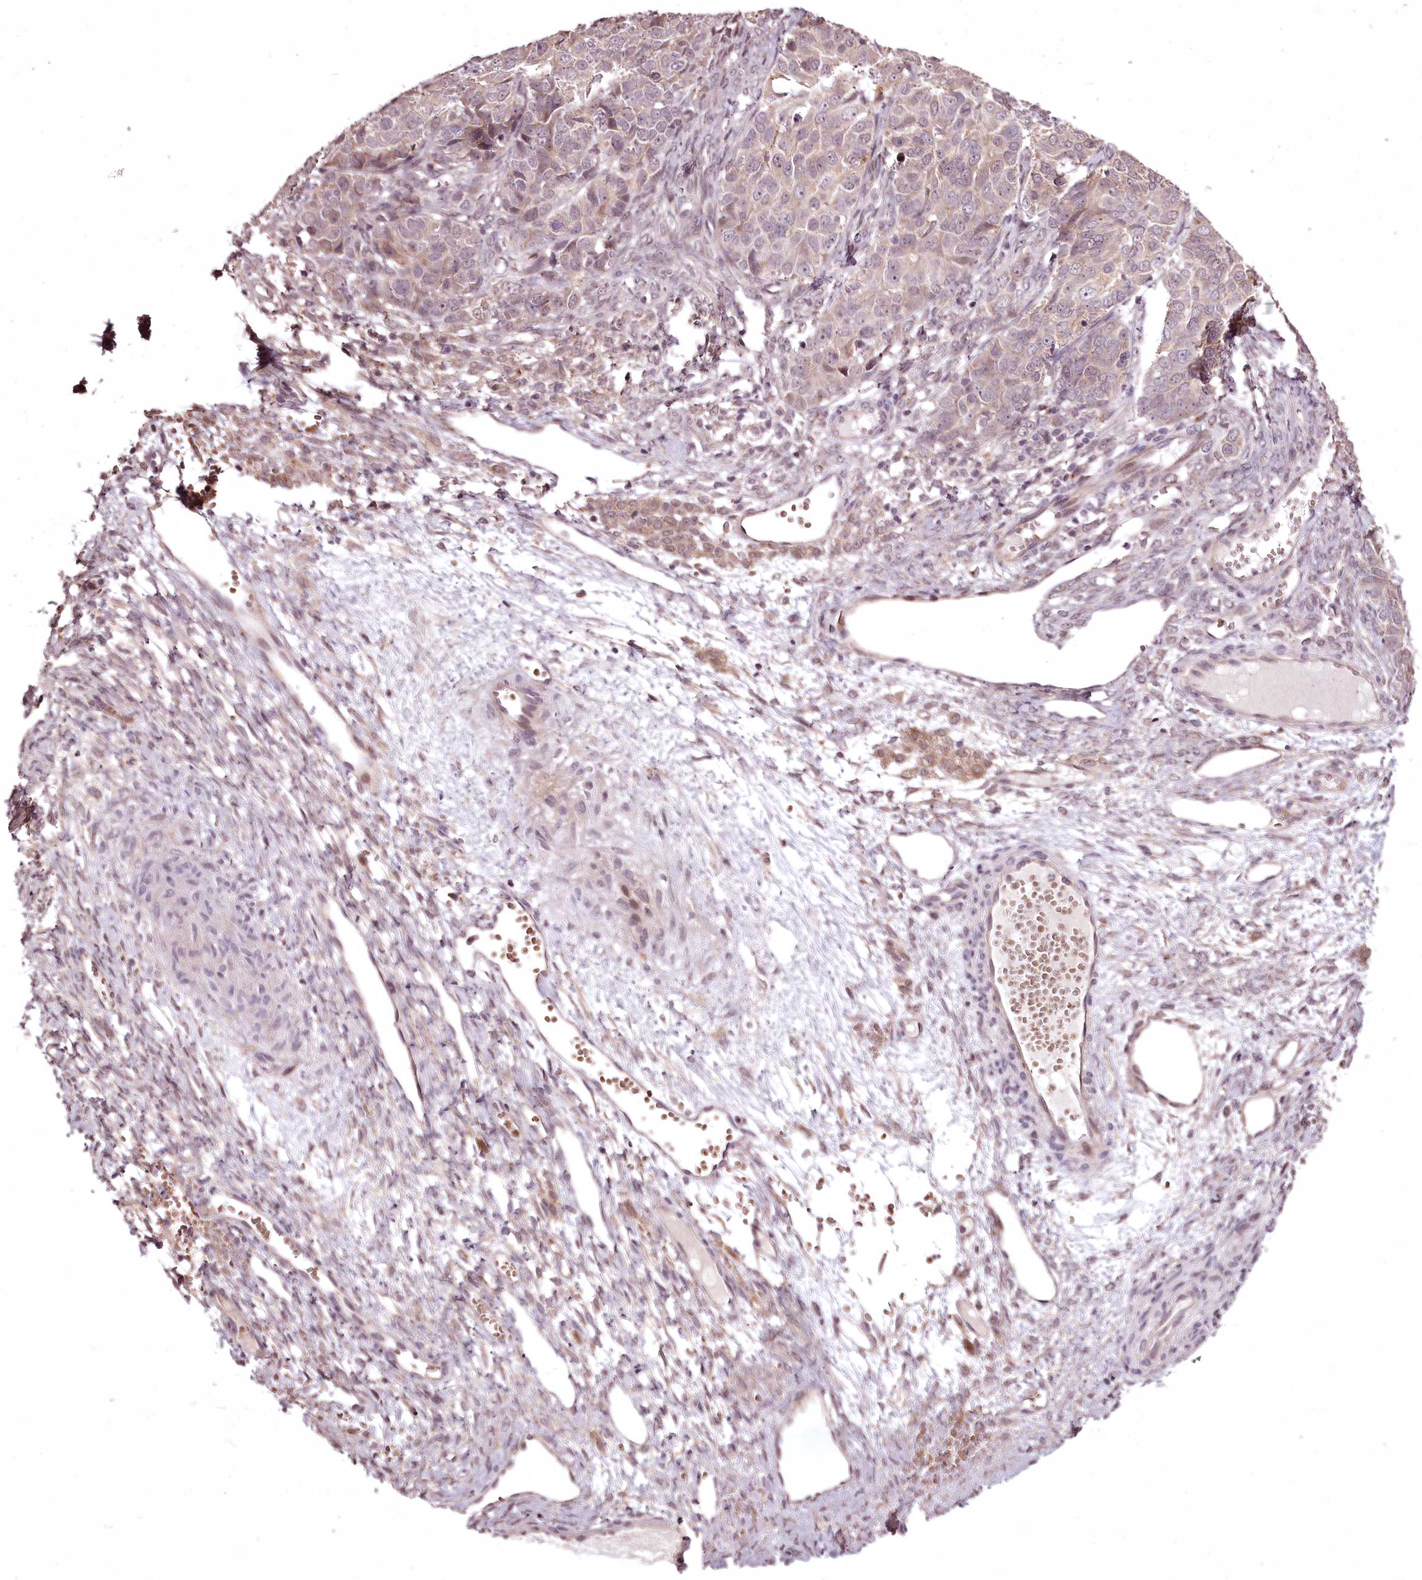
{"staining": {"intensity": "negative", "quantity": "none", "location": "none"}, "tissue": "ovarian cancer", "cell_type": "Tumor cells", "image_type": "cancer", "snomed": [{"axis": "morphology", "description": "Carcinoma, endometroid"}, {"axis": "topography", "description": "Ovary"}], "caption": "This is a micrograph of IHC staining of ovarian cancer, which shows no expression in tumor cells. Nuclei are stained in blue.", "gene": "ADRA1D", "patient": {"sex": "female", "age": 51}}